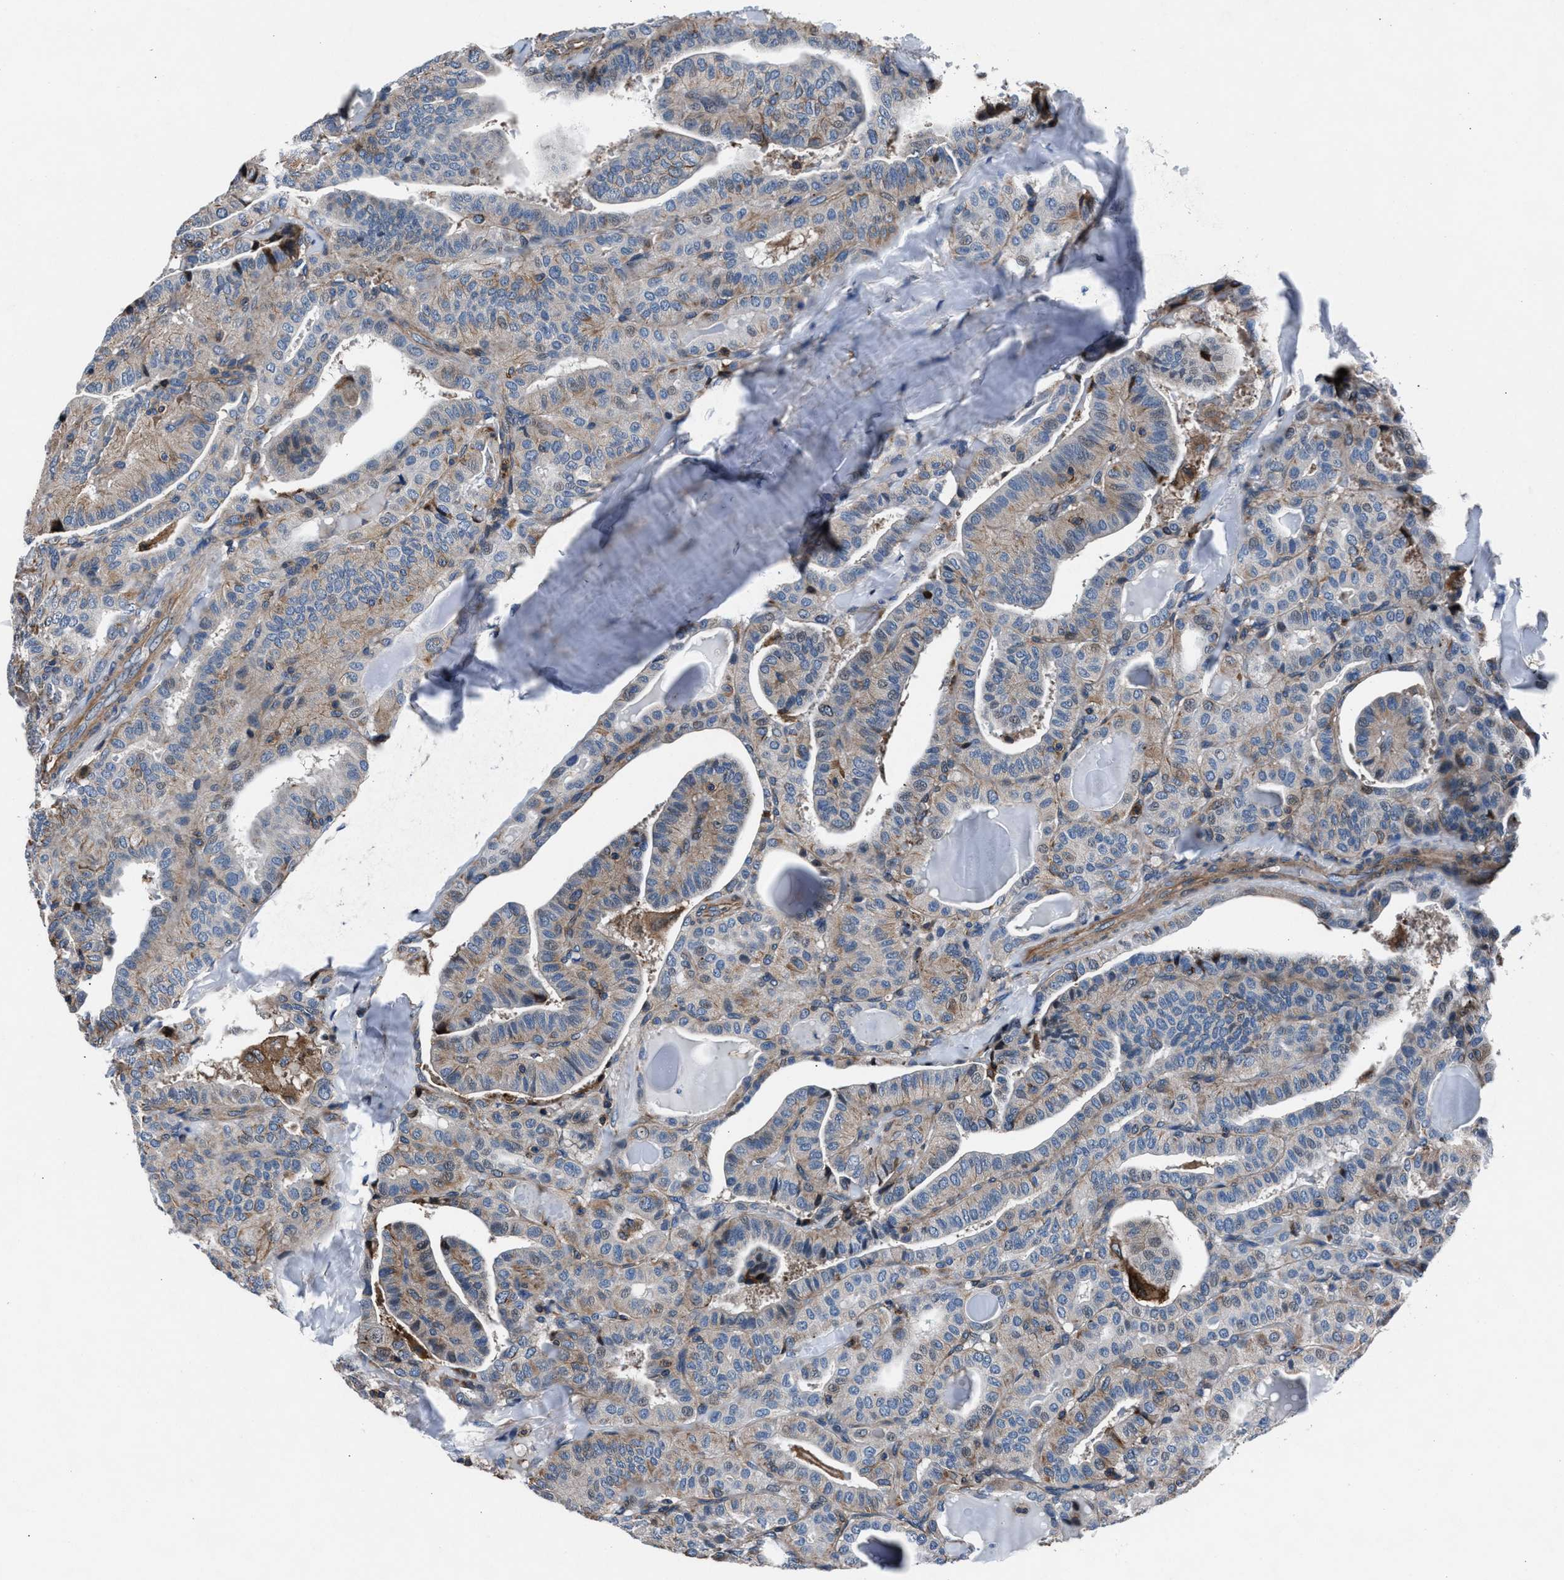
{"staining": {"intensity": "weak", "quantity": "<25%", "location": "cytoplasmic/membranous"}, "tissue": "thyroid cancer", "cell_type": "Tumor cells", "image_type": "cancer", "snomed": [{"axis": "morphology", "description": "Papillary adenocarcinoma, NOS"}, {"axis": "topography", "description": "Thyroid gland"}], "caption": "Immunohistochemistry histopathology image of neoplastic tissue: papillary adenocarcinoma (thyroid) stained with DAB shows no significant protein staining in tumor cells.", "gene": "MFSD11", "patient": {"sex": "male", "age": 77}}